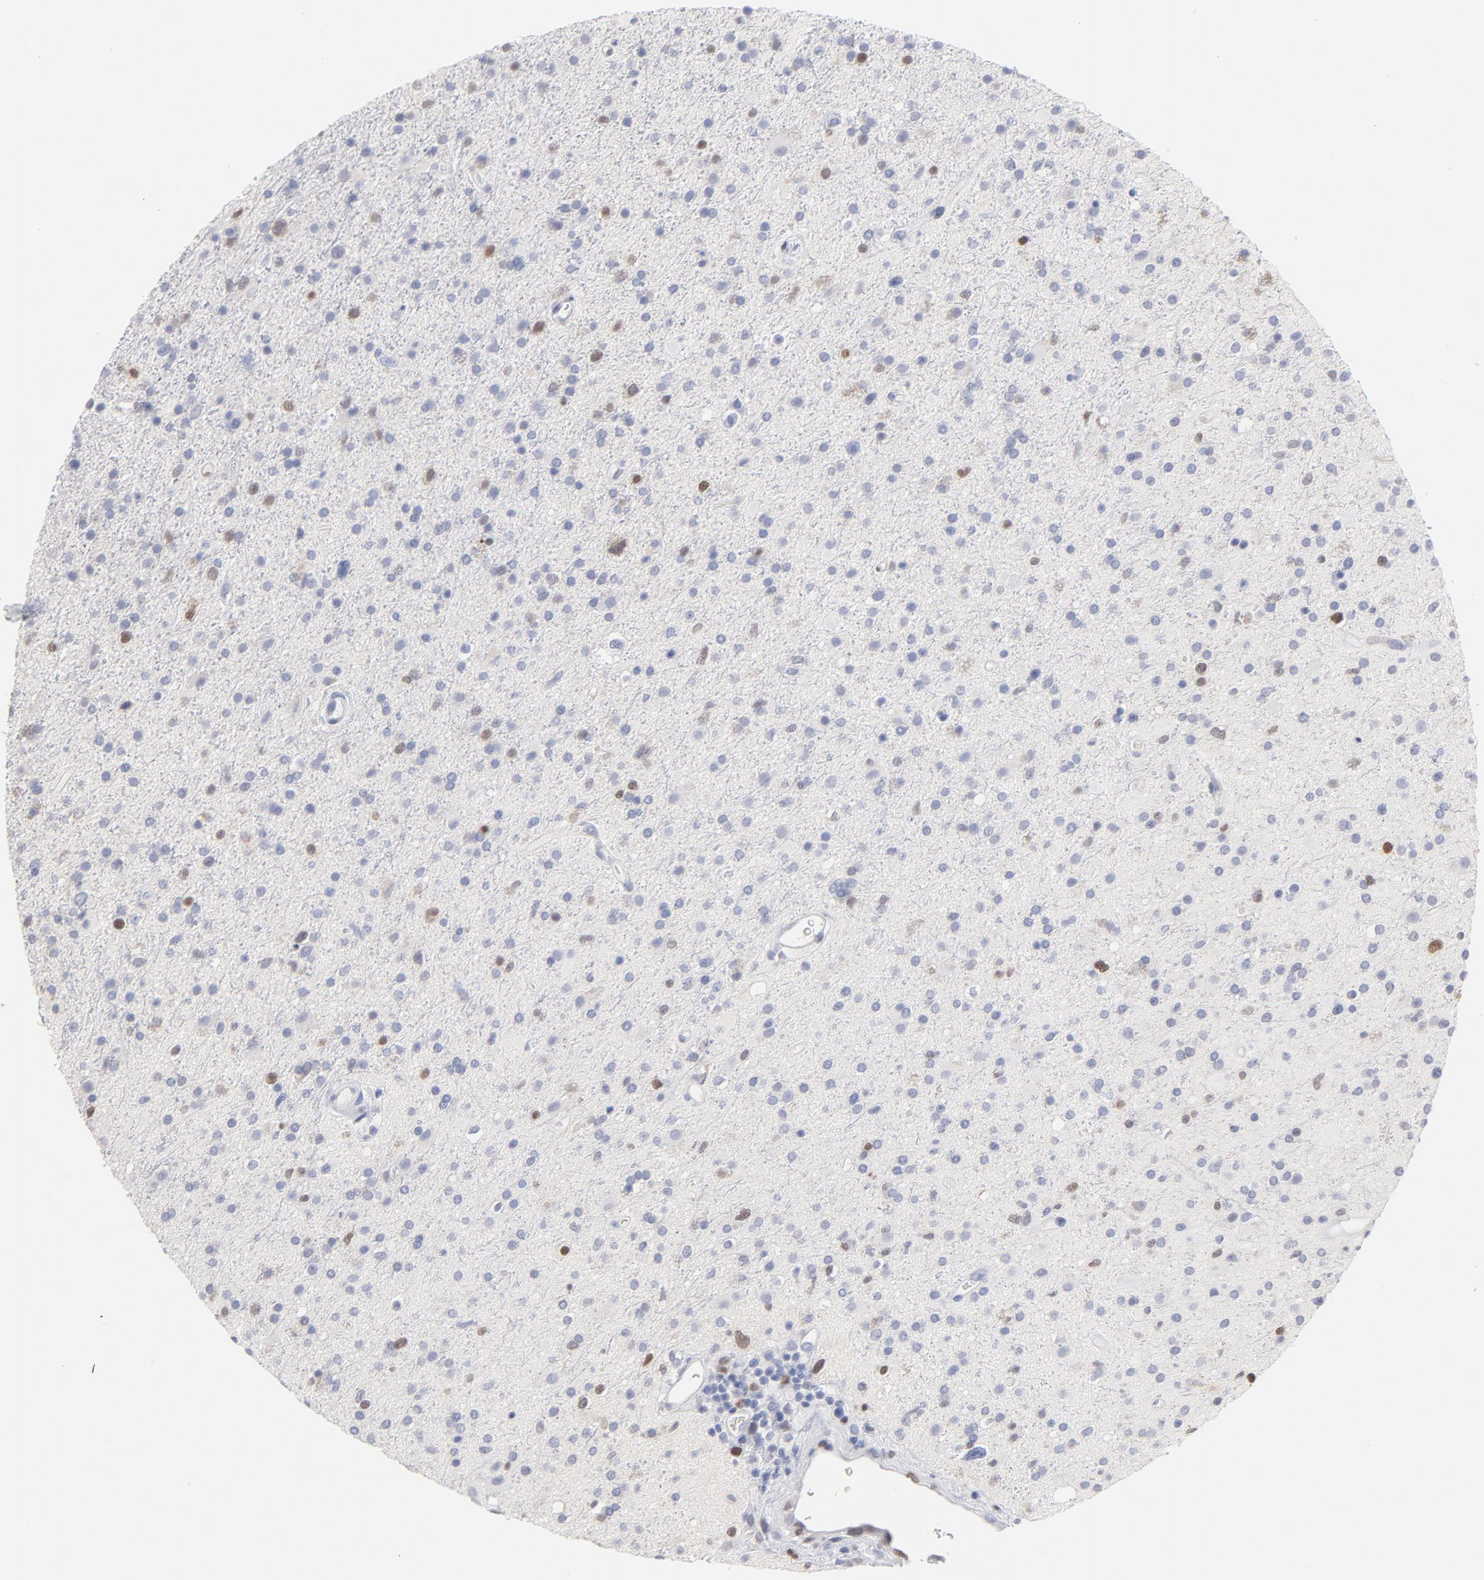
{"staining": {"intensity": "strong", "quantity": "<25%", "location": "nuclear"}, "tissue": "glioma", "cell_type": "Tumor cells", "image_type": "cancer", "snomed": [{"axis": "morphology", "description": "Glioma, malignant, High grade"}, {"axis": "topography", "description": "Brain"}], "caption": "Tumor cells demonstrate medium levels of strong nuclear expression in about <25% of cells in human glioma.", "gene": "MCM7", "patient": {"sex": "male", "age": 33}}